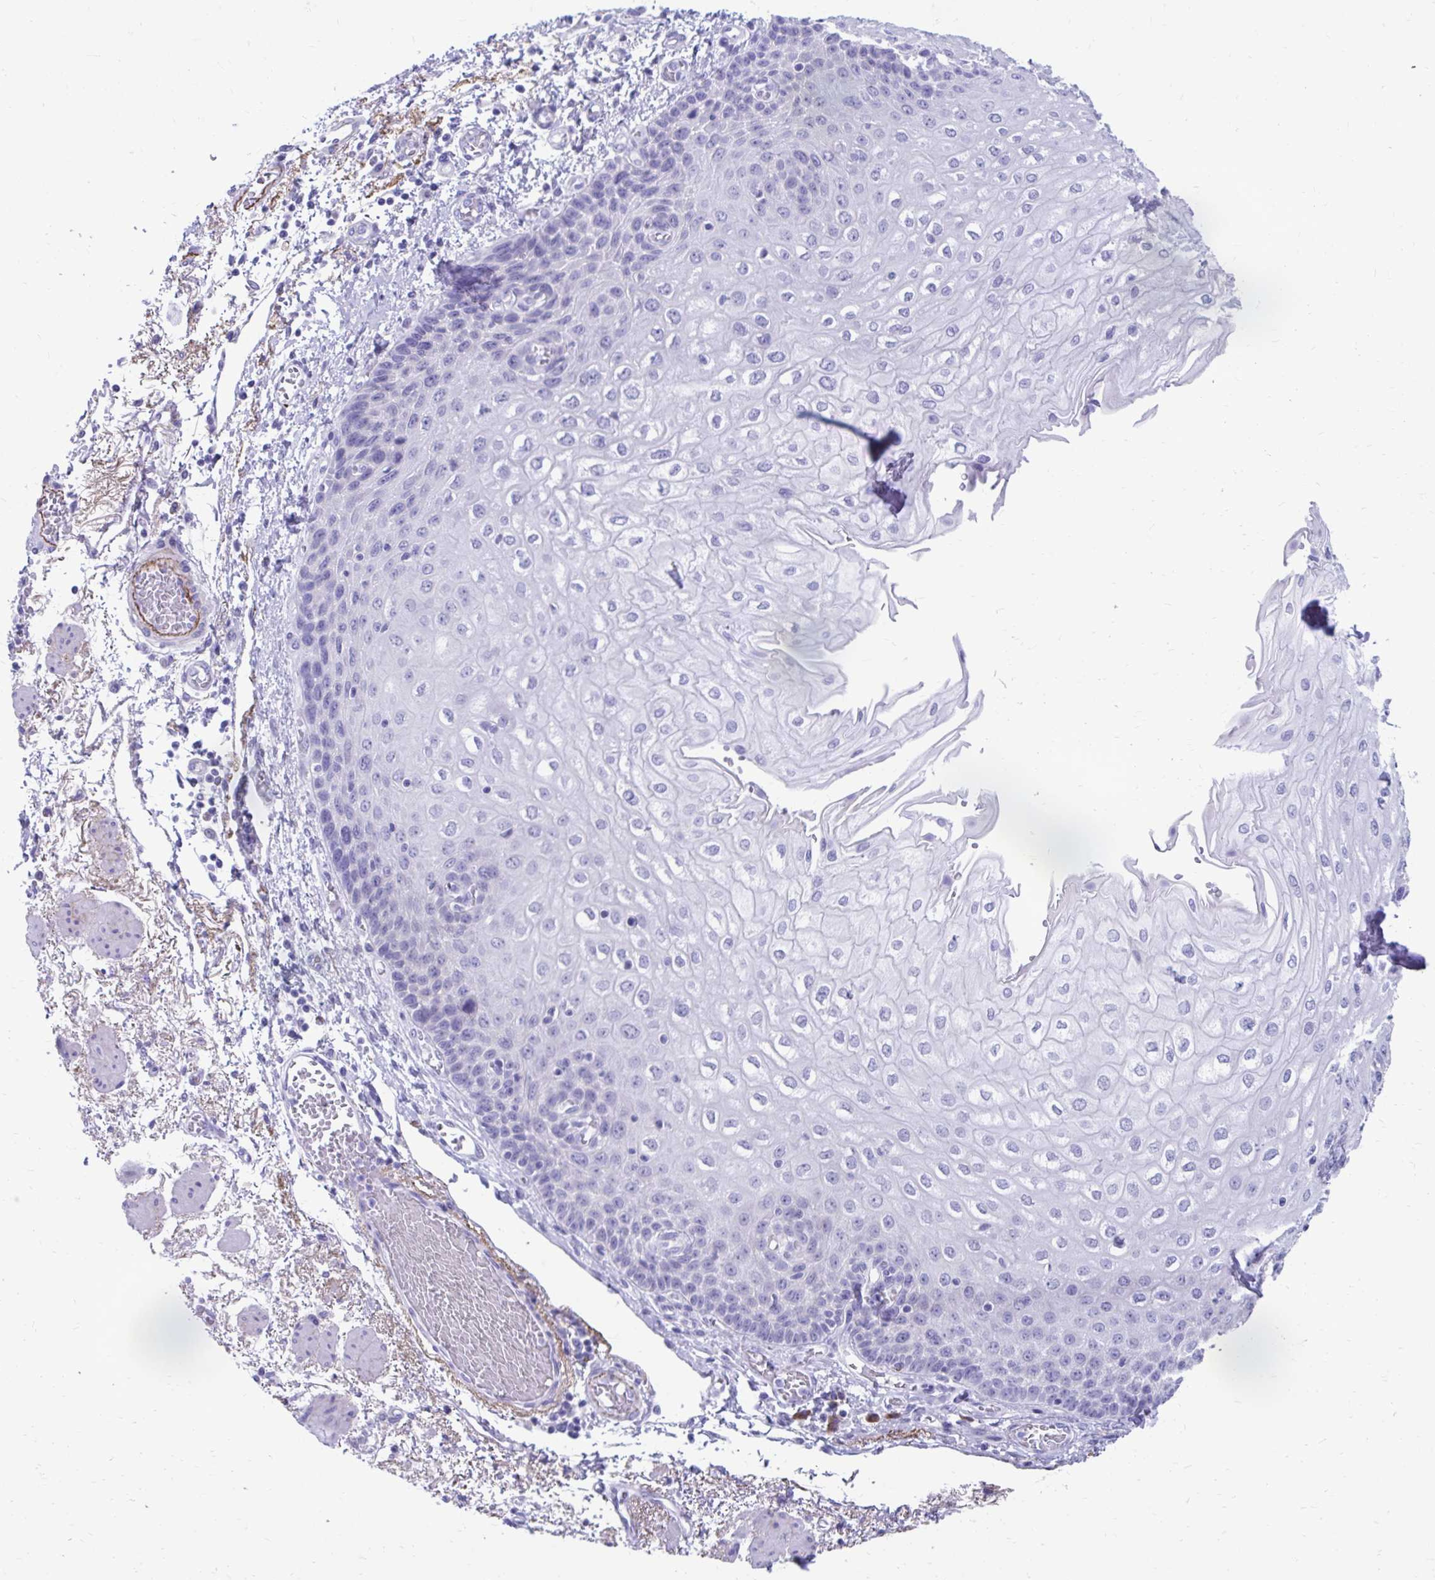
{"staining": {"intensity": "negative", "quantity": "none", "location": "none"}, "tissue": "esophagus", "cell_type": "Squamous epithelial cells", "image_type": "normal", "snomed": [{"axis": "morphology", "description": "Normal tissue, NOS"}, {"axis": "morphology", "description": "Adenocarcinoma, NOS"}, {"axis": "topography", "description": "Esophagus"}], "caption": "Photomicrograph shows no significant protein expression in squamous epithelial cells of normal esophagus.", "gene": "SATL1", "patient": {"sex": "male", "age": 81}}